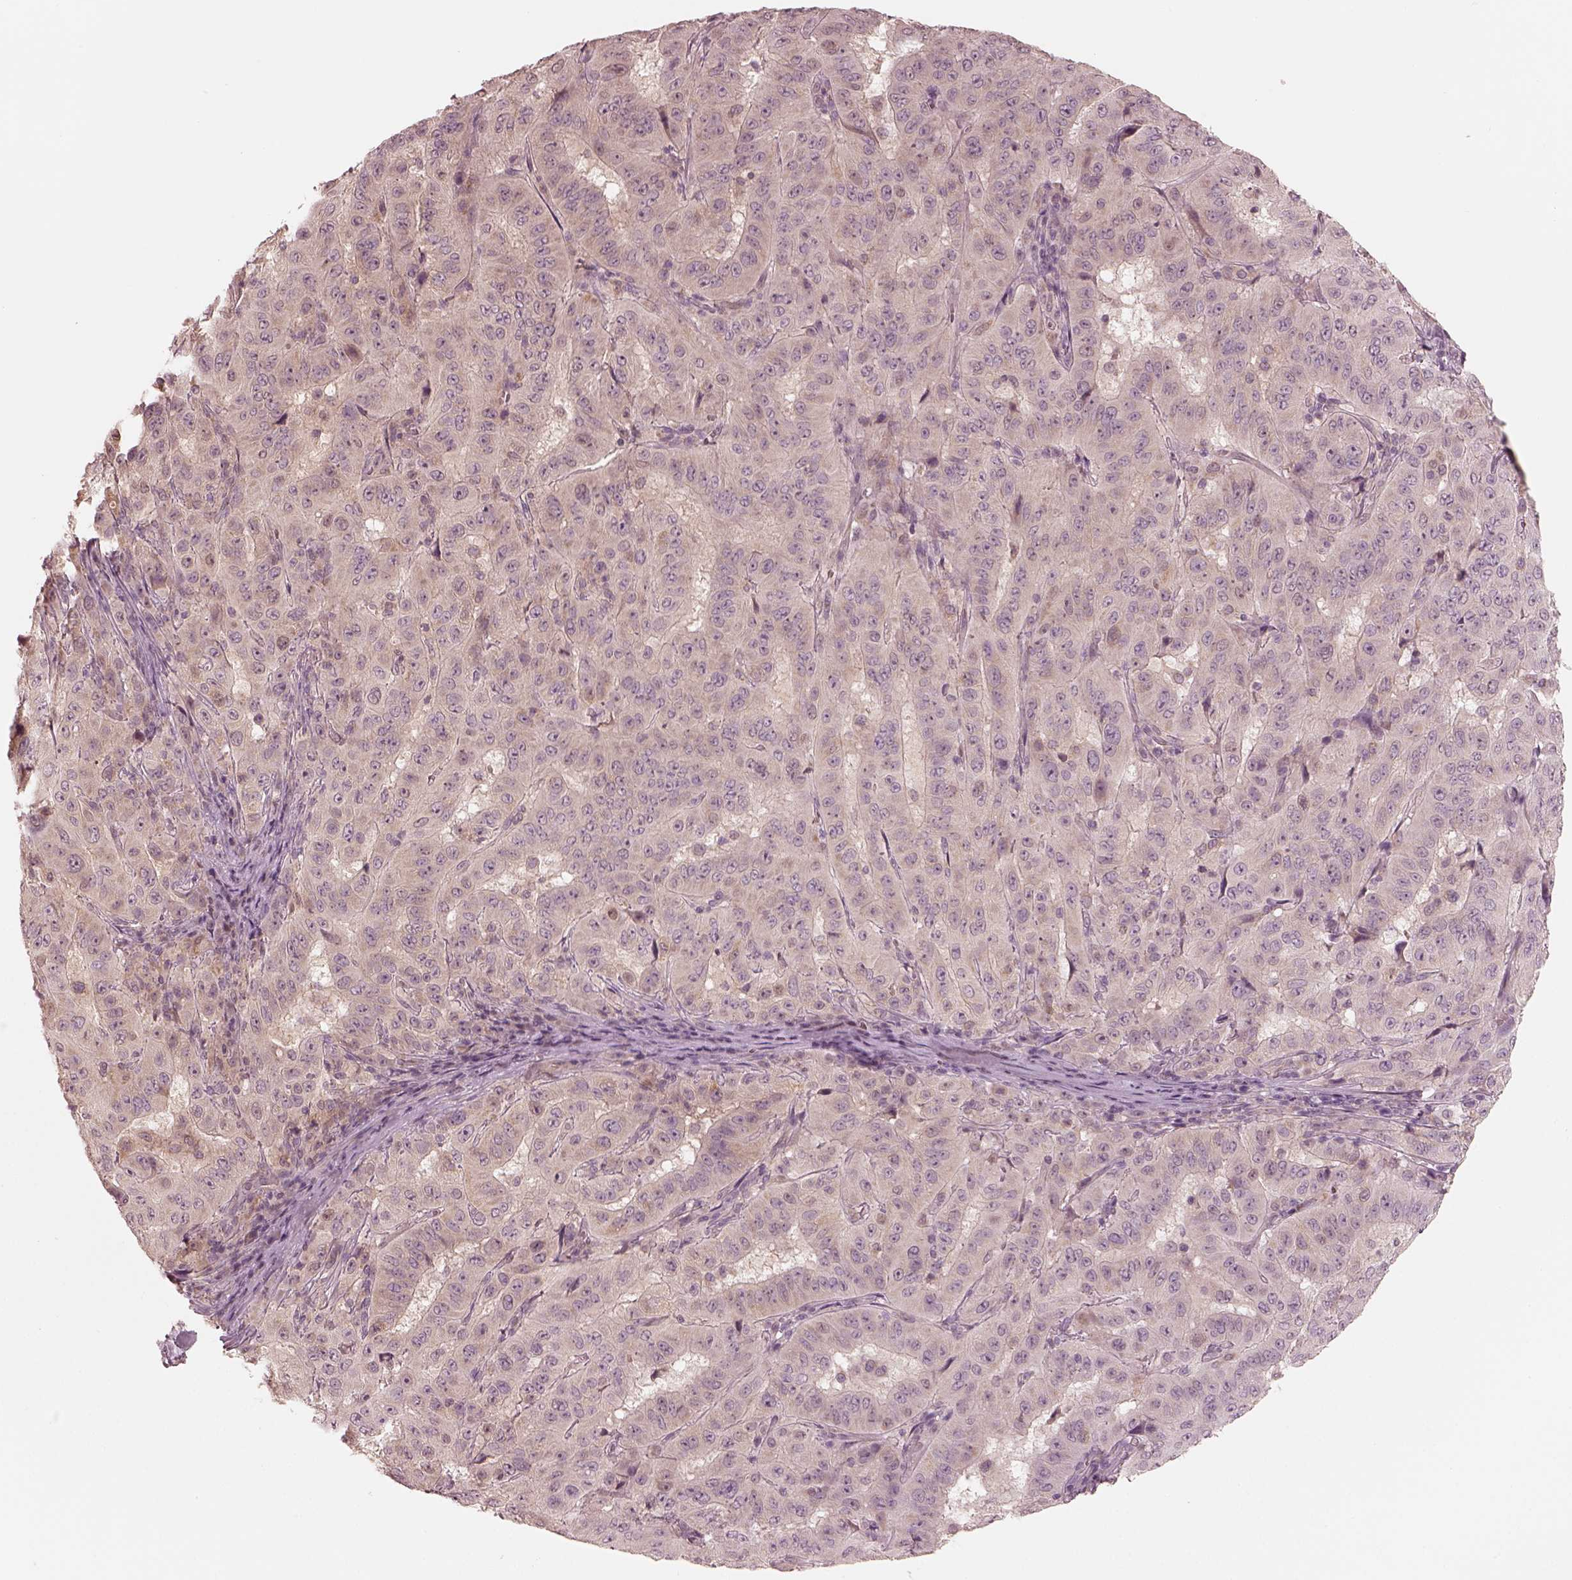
{"staining": {"intensity": "weak", "quantity": "<25%", "location": "cytoplasmic/membranous"}, "tissue": "pancreatic cancer", "cell_type": "Tumor cells", "image_type": "cancer", "snomed": [{"axis": "morphology", "description": "Adenocarcinoma, NOS"}, {"axis": "topography", "description": "Pancreas"}], "caption": "High power microscopy photomicrograph of an immunohistochemistry (IHC) histopathology image of pancreatic cancer, revealing no significant expression in tumor cells.", "gene": "IQCB1", "patient": {"sex": "male", "age": 63}}